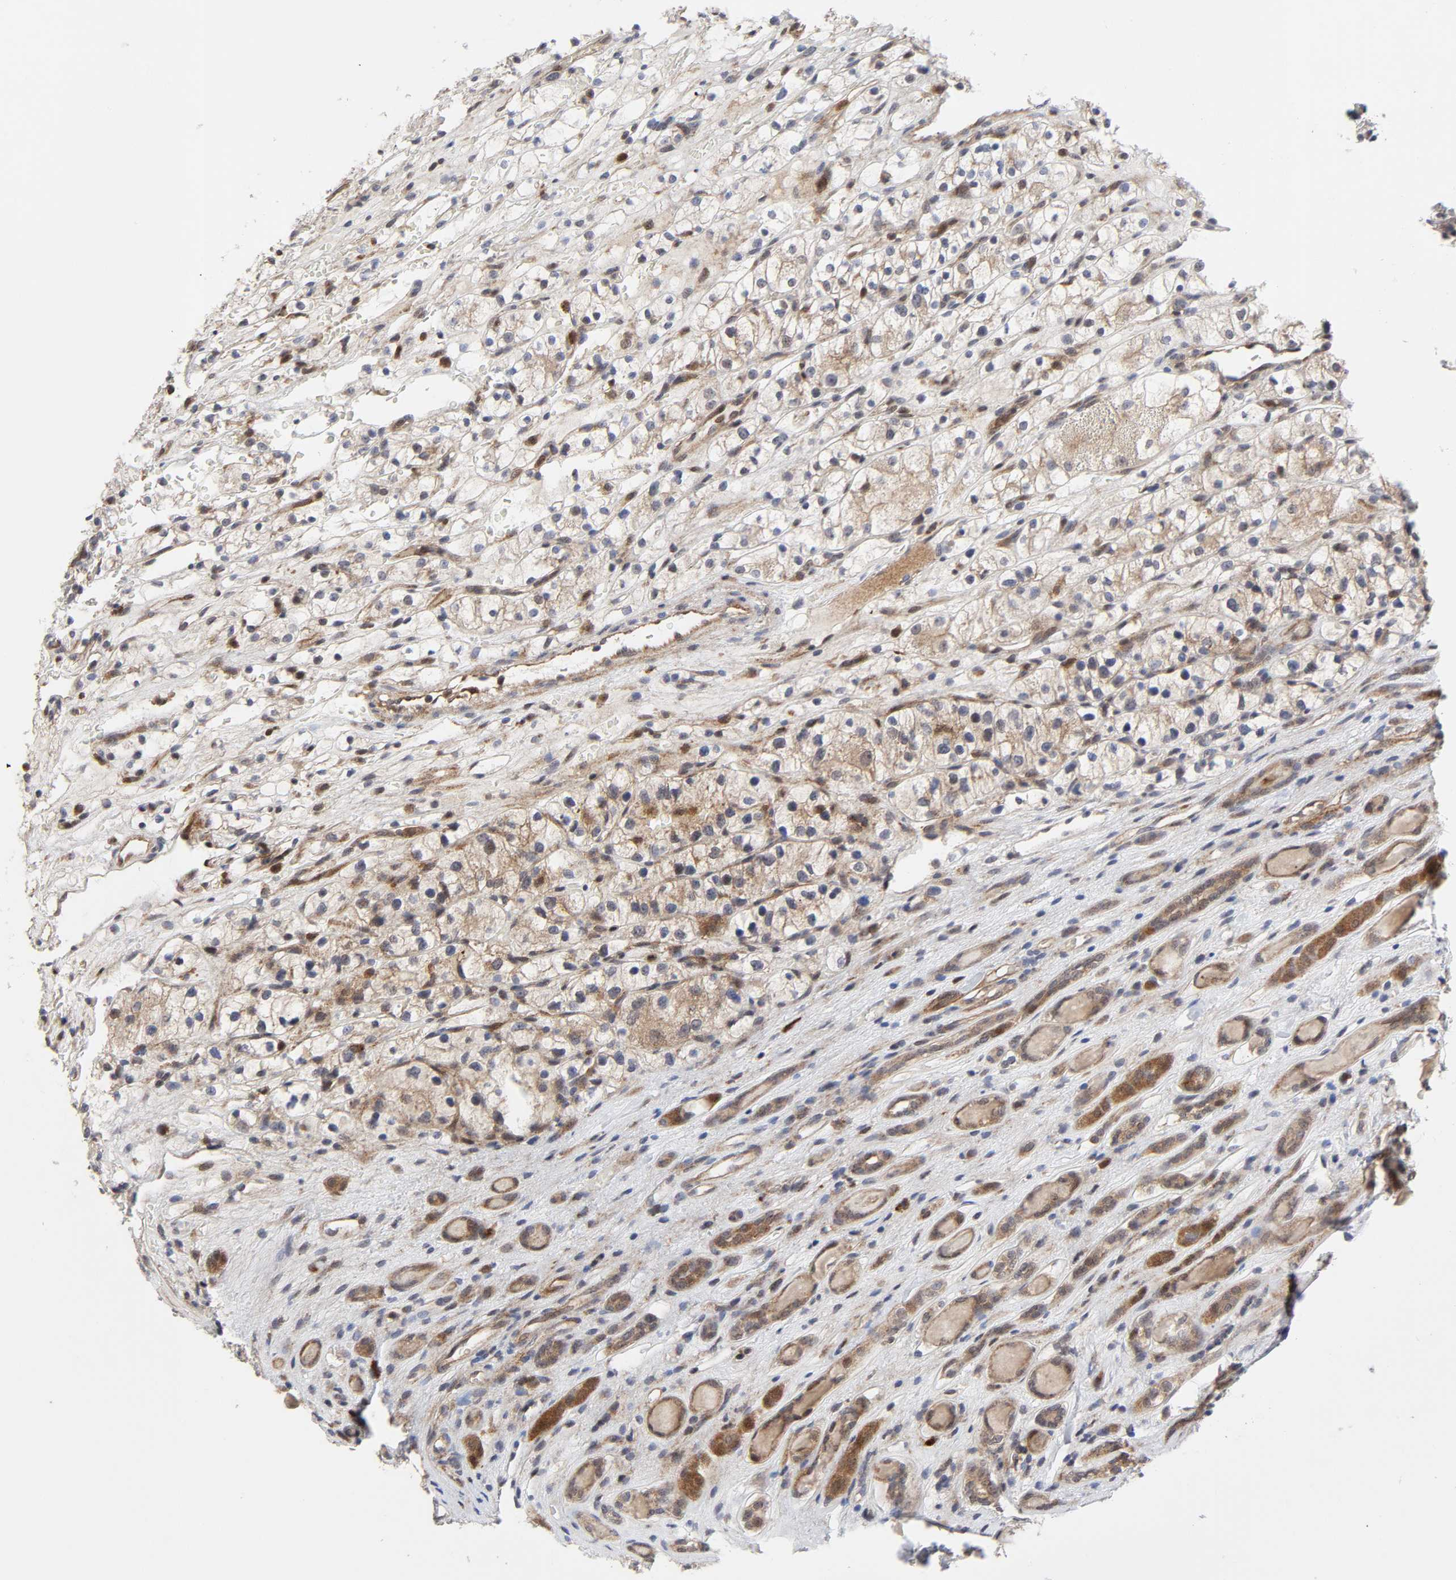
{"staining": {"intensity": "weak", "quantity": "<25%", "location": "cytoplasmic/membranous,nuclear"}, "tissue": "renal cancer", "cell_type": "Tumor cells", "image_type": "cancer", "snomed": [{"axis": "morphology", "description": "Adenocarcinoma, NOS"}, {"axis": "topography", "description": "Kidney"}], "caption": "High magnification brightfield microscopy of adenocarcinoma (renal) stained with DAB (3,3'-diaminobenzidine) (brown) and counterstained with hematoxylin (blue): tumor cells show no significant positivity.", "gene": "CASP9", "patient": {"sex": "female", "age": 60}}